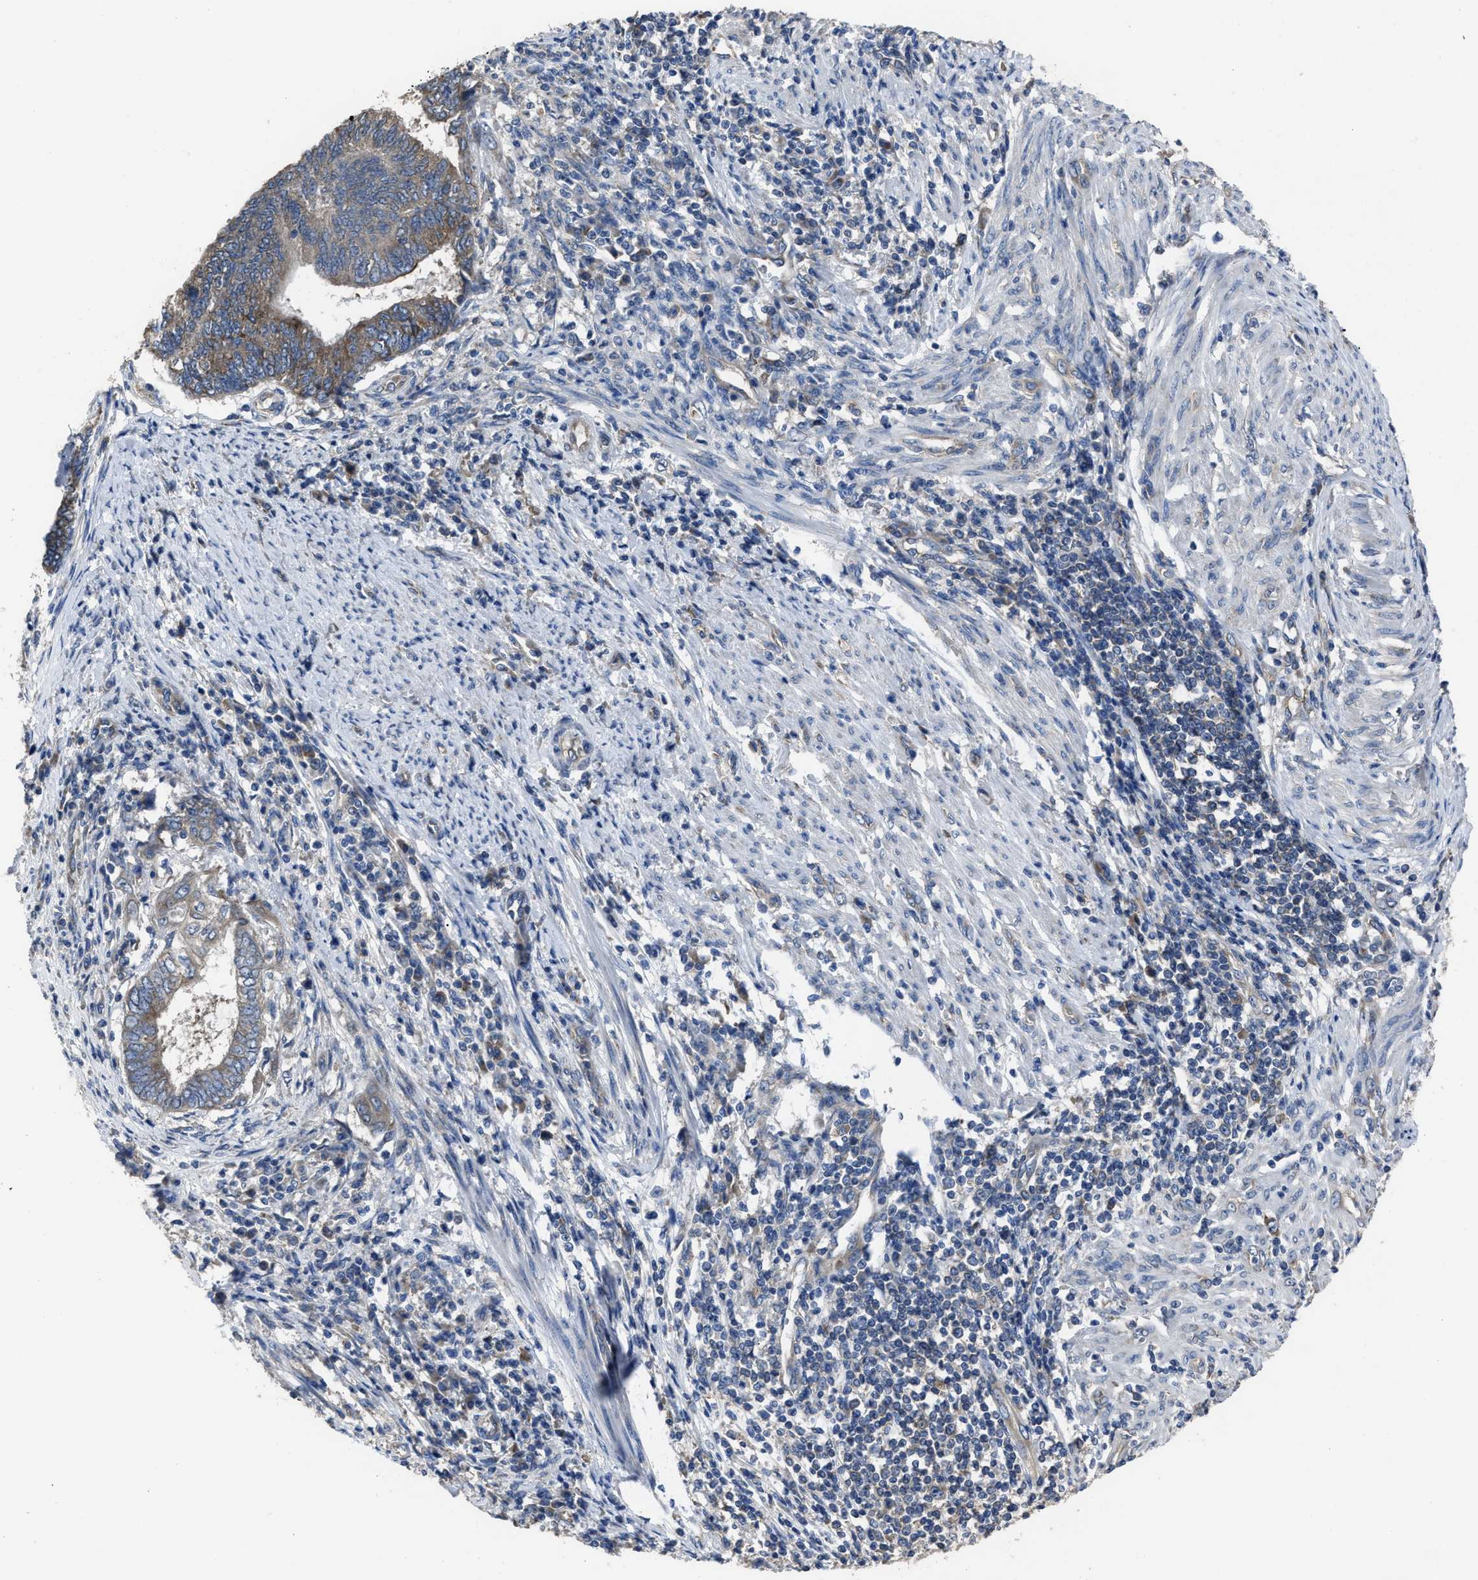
{"staining": {"intensity": "weak", "quantity": "<25%", "location": "cytoplasmic/membranous"}, "tissue": "endometrial cancer", "cell_type": "Tumor cells", "image_type": "cancer", "snomed": [{"axis": "morphology", "description": "Adenocarcinoma, NOS"}, {"axis": "topography", "description": "Uterus"}, {"axis": "topography", "description": "Endometrium"}], "caption": "DAB immunohistochemical staining of human endometrial cancer (adenocarcinoma) displays no significant staining in tumor cells.", "gene": "UPF1", "patient": {"sex": "female", "age": 70}}